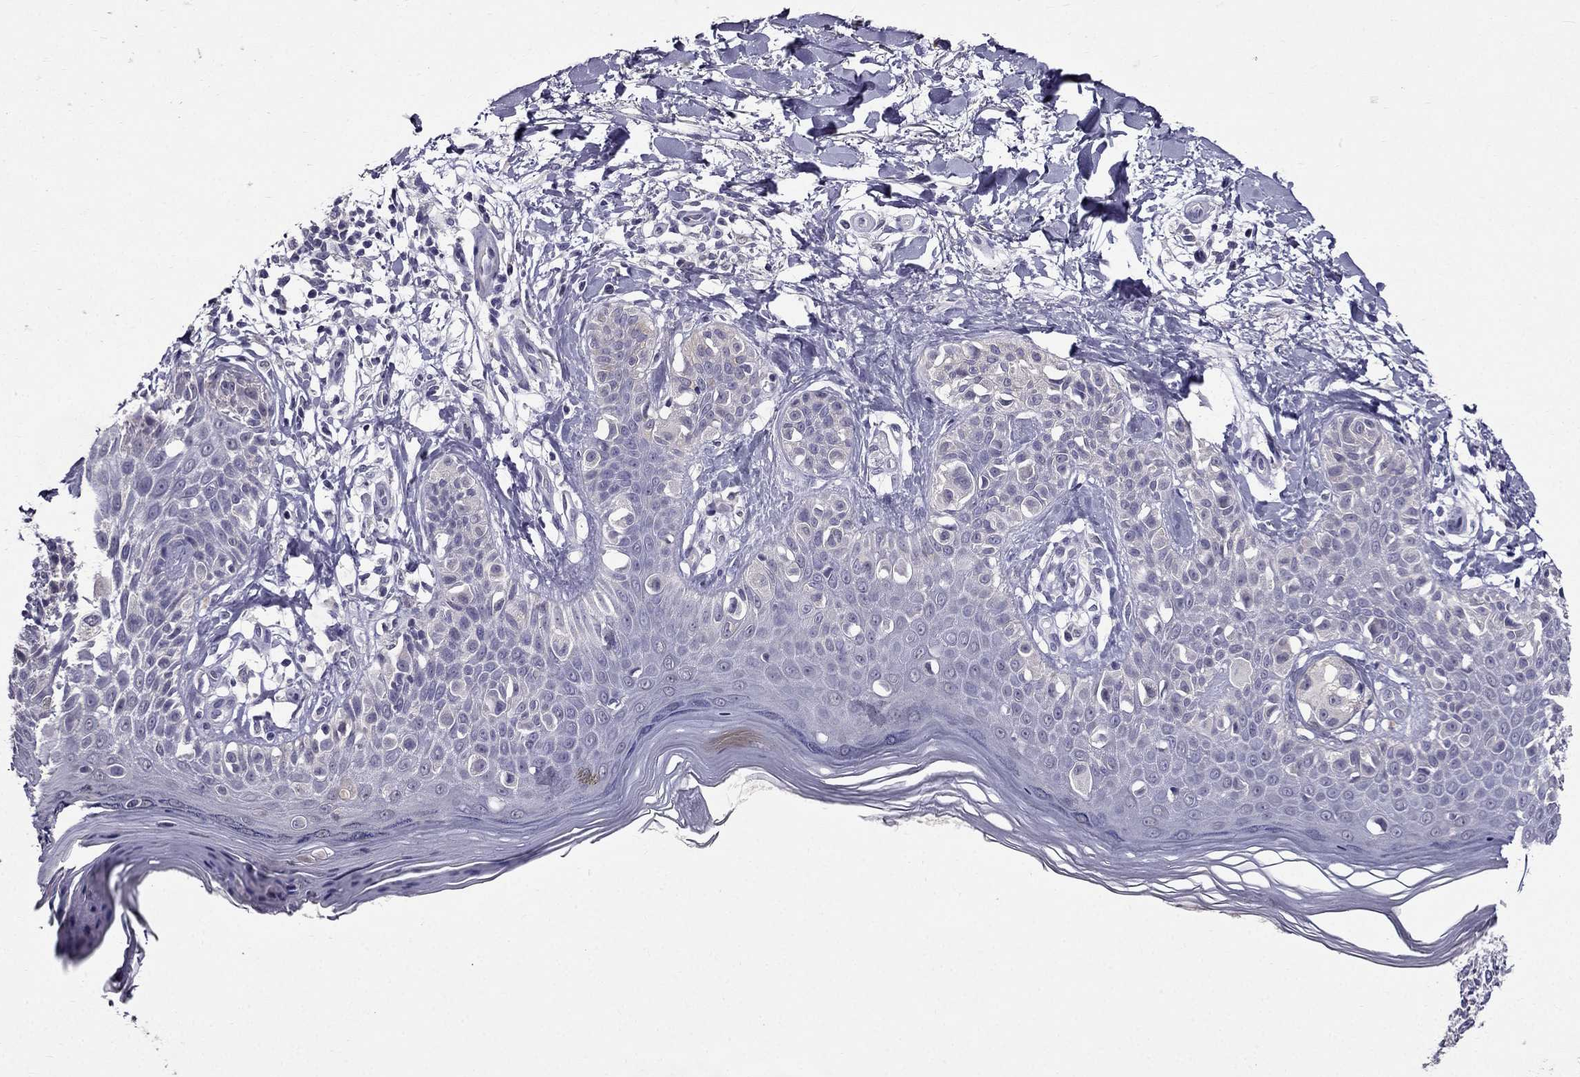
{"staining": {"intensity": "negative", "quantity": "none", "location": "none"}, "tissue": "melanoma", "cell_type": "Tumor cells", "image_type": "cancer", "snomed": [{"axis": "morphology", "description": "Malignant melanoma, NOS"}, {"axis": "topography", "description": "Skin"}], "caption": "IHC histopathology image of neoplastic tissue: human melanoma stained with DAB exhibits no significant protein staining in tumor cells. (Immunohistochemistry, brightfield microscopy, high magnification).", "gene": "DUSP15", "patient": {"sex": "female", "age": 73}}